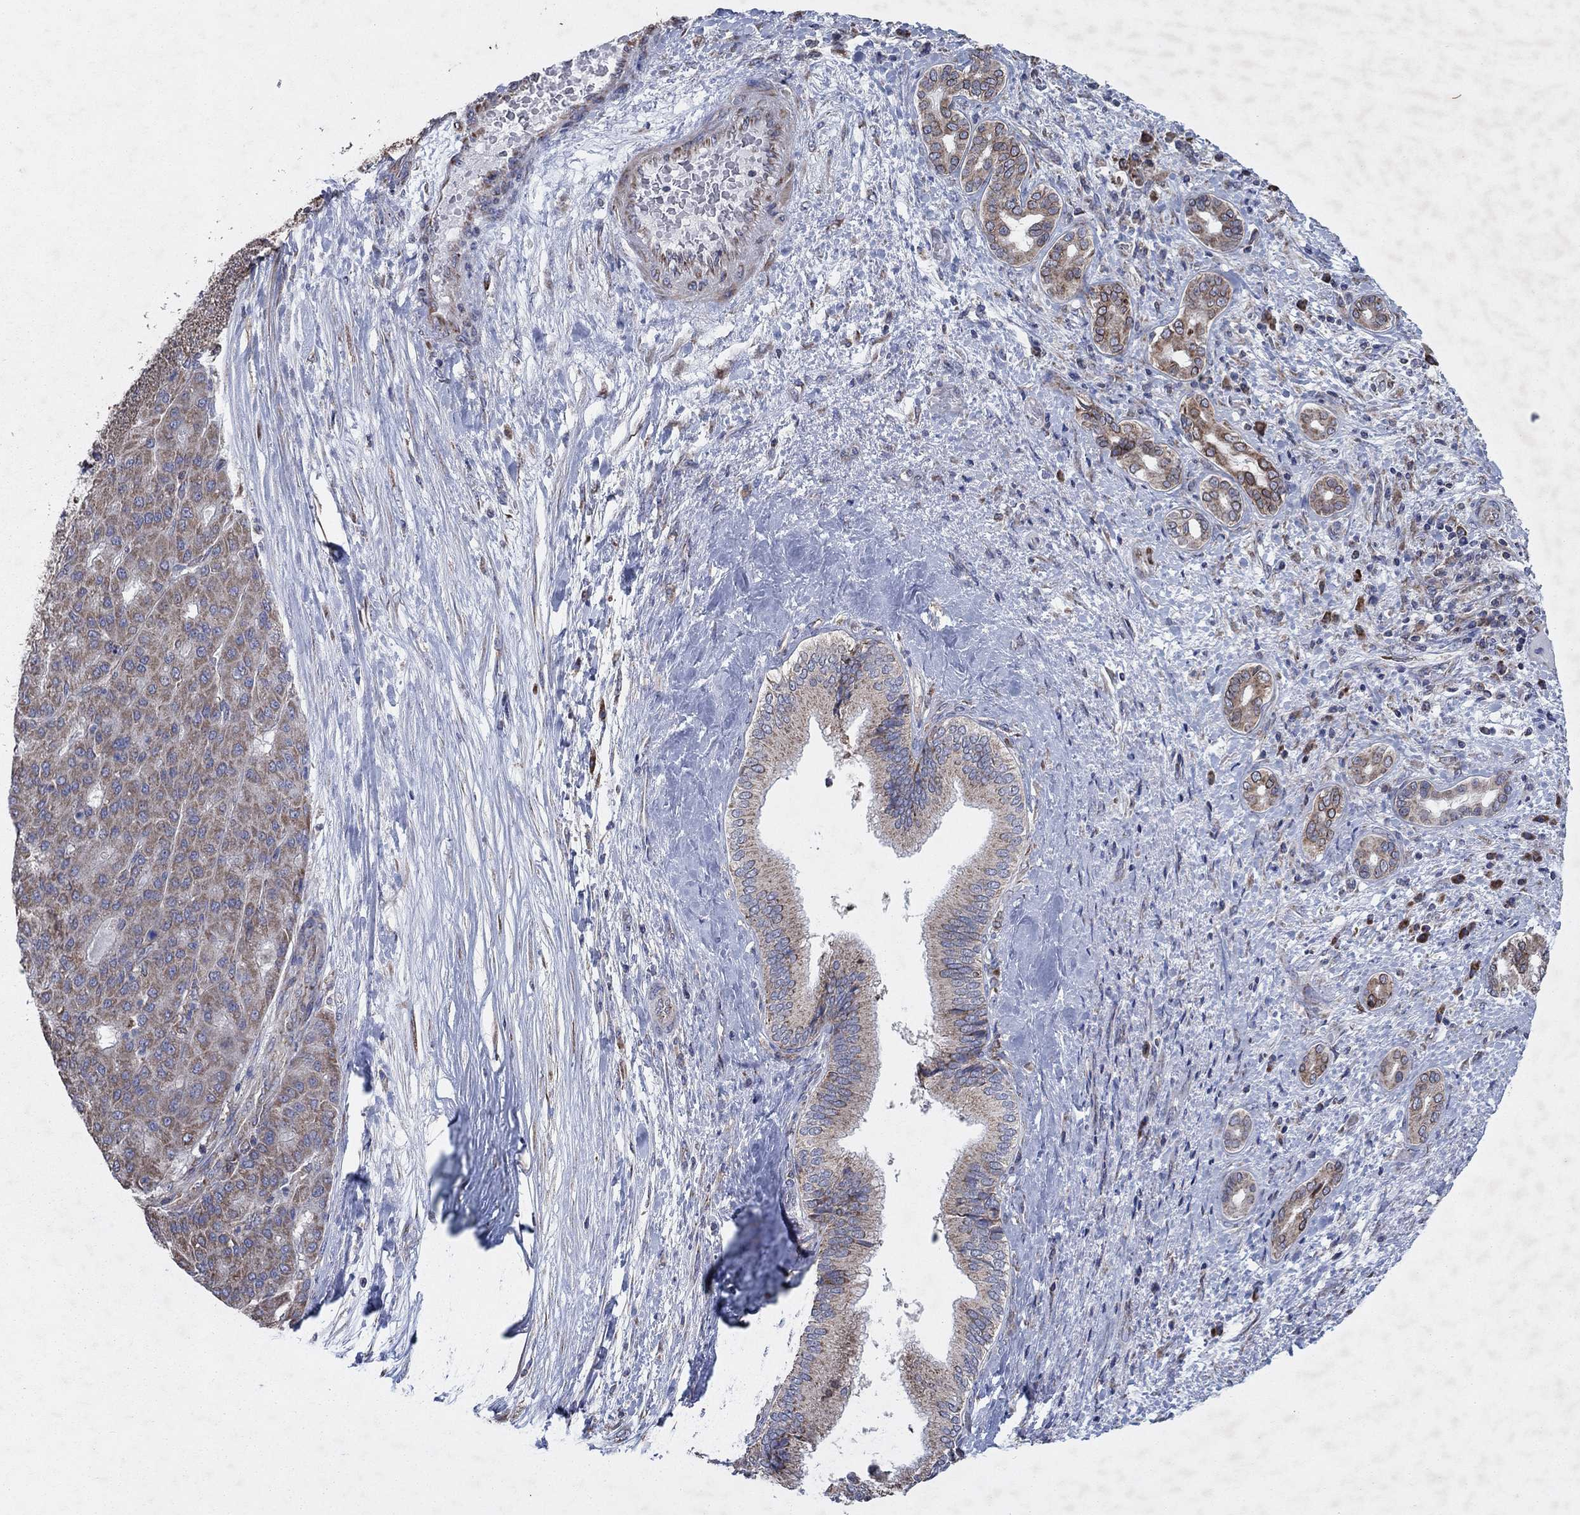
{"staining": {"intensity": "moderate", "quantity": "25%-75%", "location": "cytoplasmic/membranous"}, "tissue": "liver cancer", "cell_type": "Tumor cells", "image_type": "cancer", "snomed": [{"axis": "morphology", "description": "Carcinoma, Hepatocellular, NOS"}, {"axis": "topography", "description": "Liver"}], "caption": "The histopathology image demonstrates a brown stain indicating the presence of a protein in the cytoplasmic/membranous of tumor cells in liver hepatocellular carcinoma.", "gene": "NCEH1", "patient": {"sex": "male", "age": 65}}